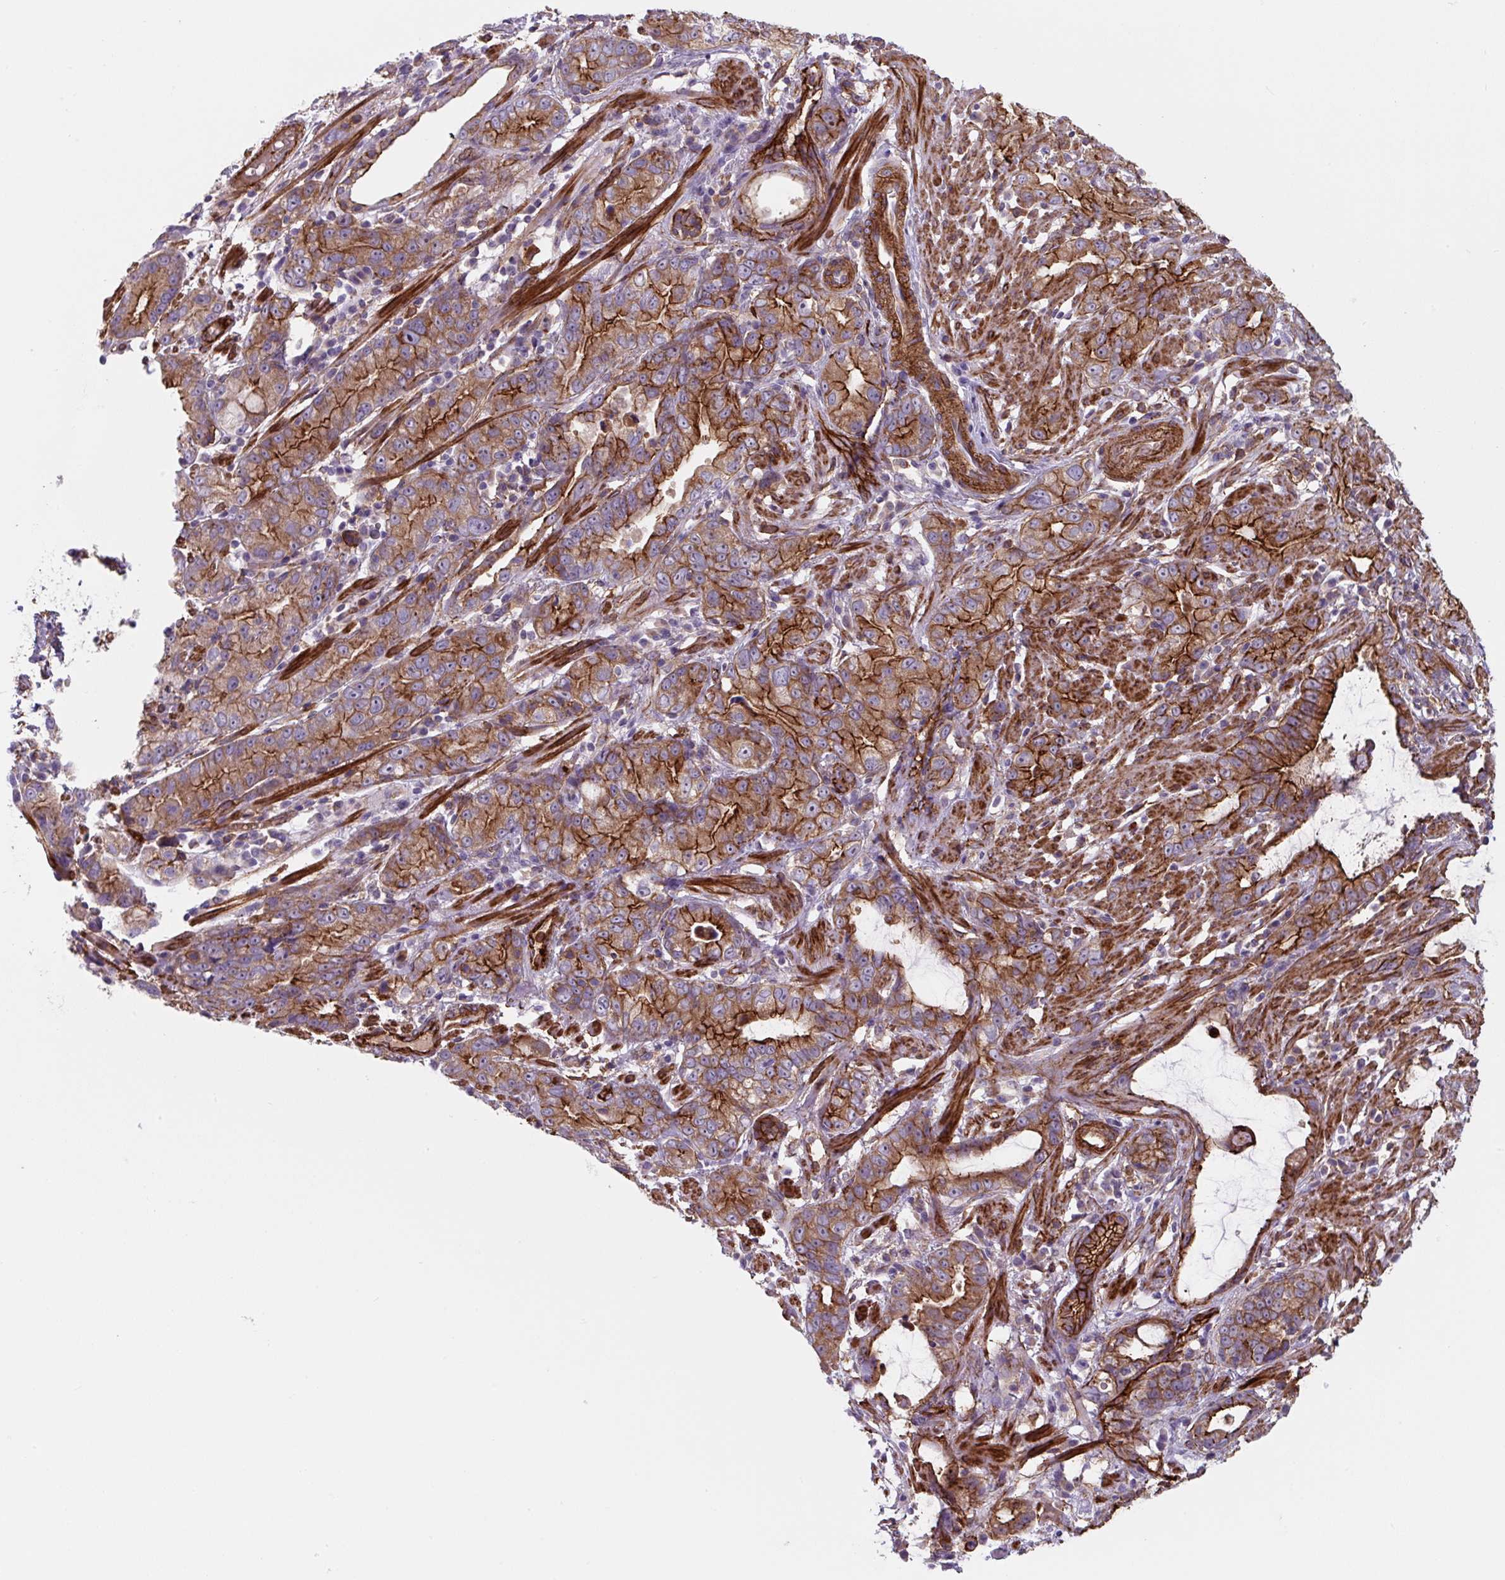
{"staining": {"intensity": "moderate", "quantity": ">75%", "location": "cytoplasmic/membranous"}, "tissue": "stomach cancer", "cell_type": "Tumor cells", "image_type": "cancer", "snomed": [{"axis": "morphology", "description": "Adenocarcinoma, NOS"}, {"axis": "topography", "description": "Stomach"}], "caption": "Immunohistochemical staining of human stomach adenocarcinoma reveals medium levels of moderate cytoplasmic/membranous protein expression in about >75% of tumor cells.", "gene": "DHFR2", "patient": {"sex": "male", "age": 55}}